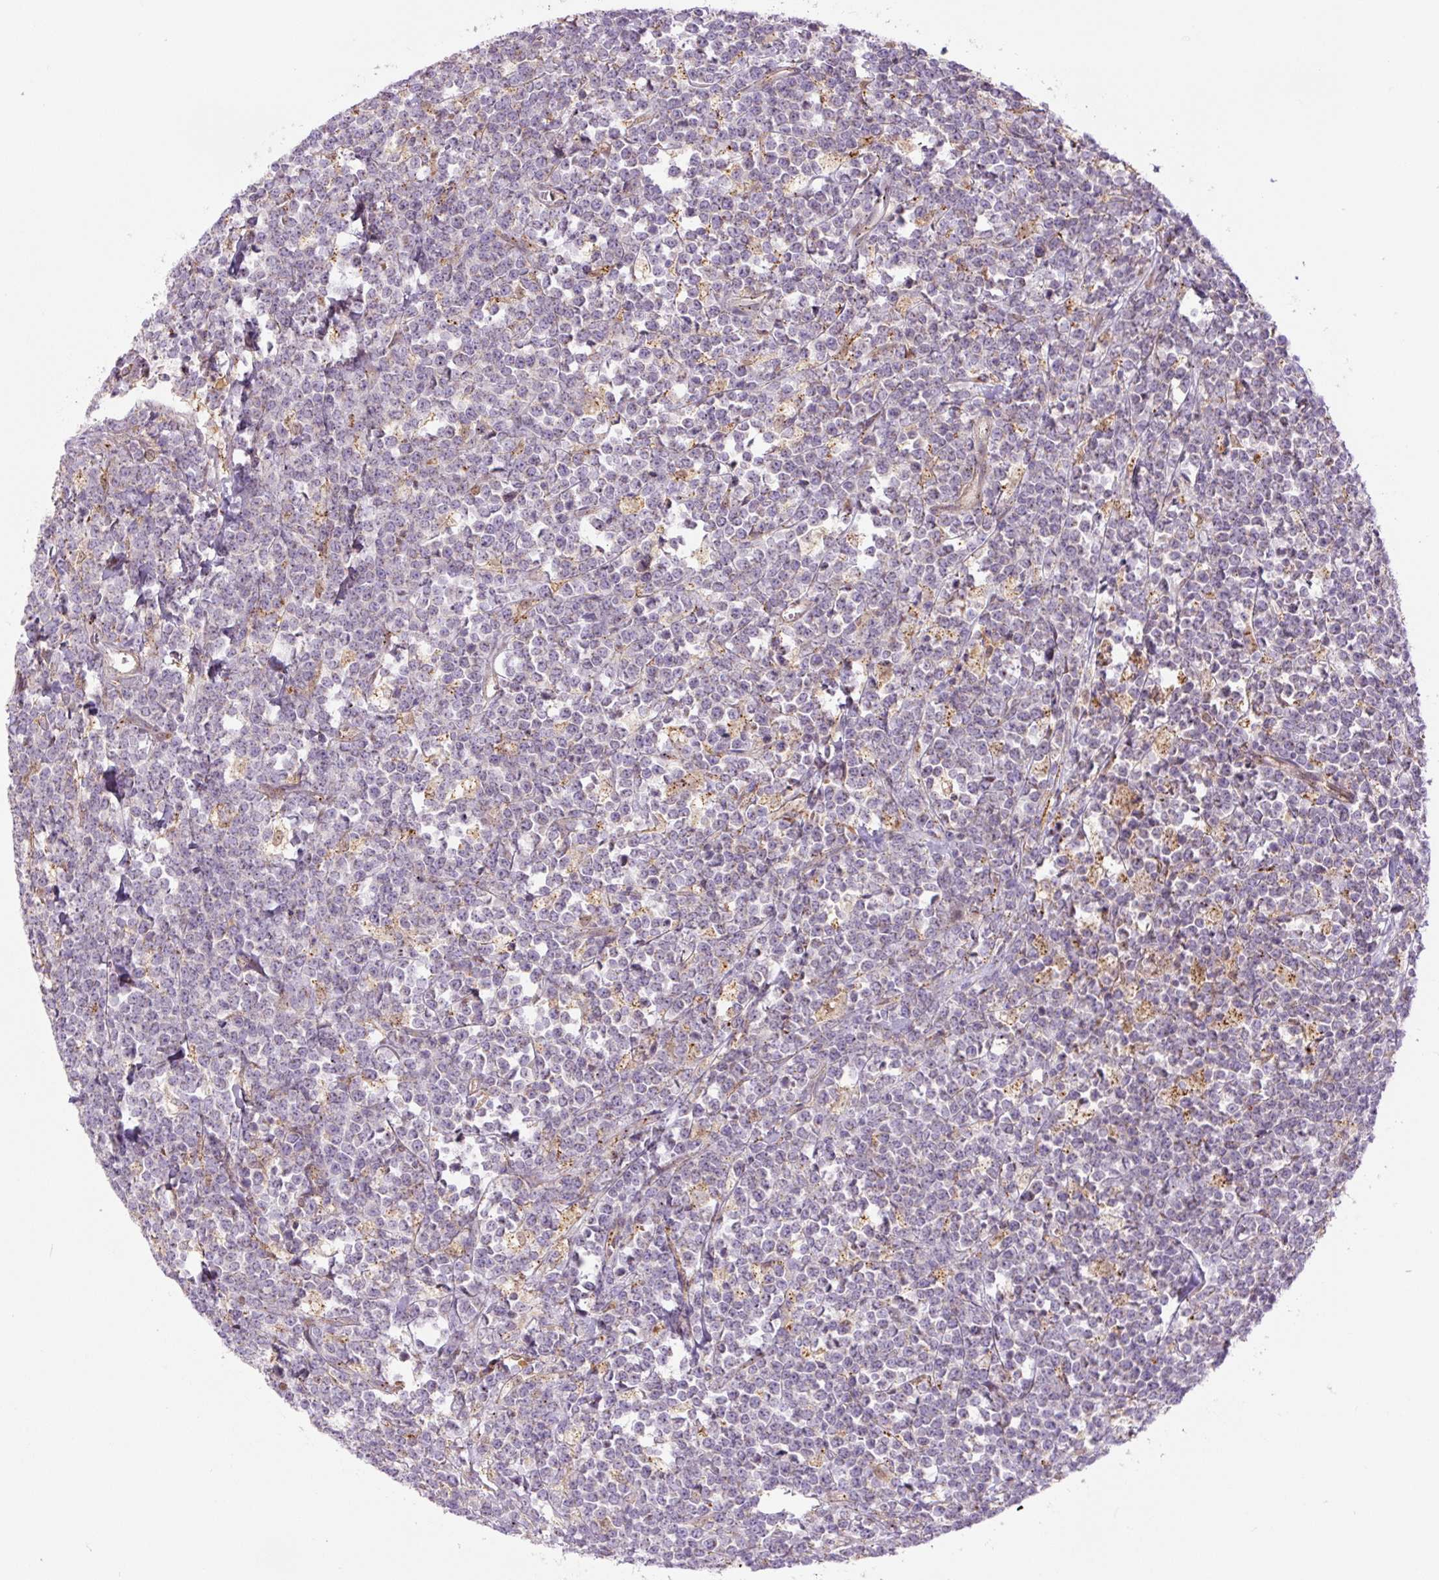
{"staining": {"intensity": "negative", "quantity": "none", "location": "none"}, "tissue": "lymphoma", "cell_type": "Tumor cells", "image_type": "cancer", "snomed": [{"axis": "morphology", "description": "Malignant lymphoma, non-Hodgkin's type, High grade"}, {"axis": "topography", "description": "Small intestine"}, {"axis": "topography", "description": "Colon"}], "caption": "DAB (3,3'-diaminobenzidine) immunohistochemical staining of human lymphoma shows no significant expression in tumor cells. The staining was performed using DAB to visualize the protein expression in brown, while the nuclei were stained in blue with hematoxylin (Magnification: 20x).", "gene": "ZSWIM7", "patient": {"sex": "male", "age": 8}}